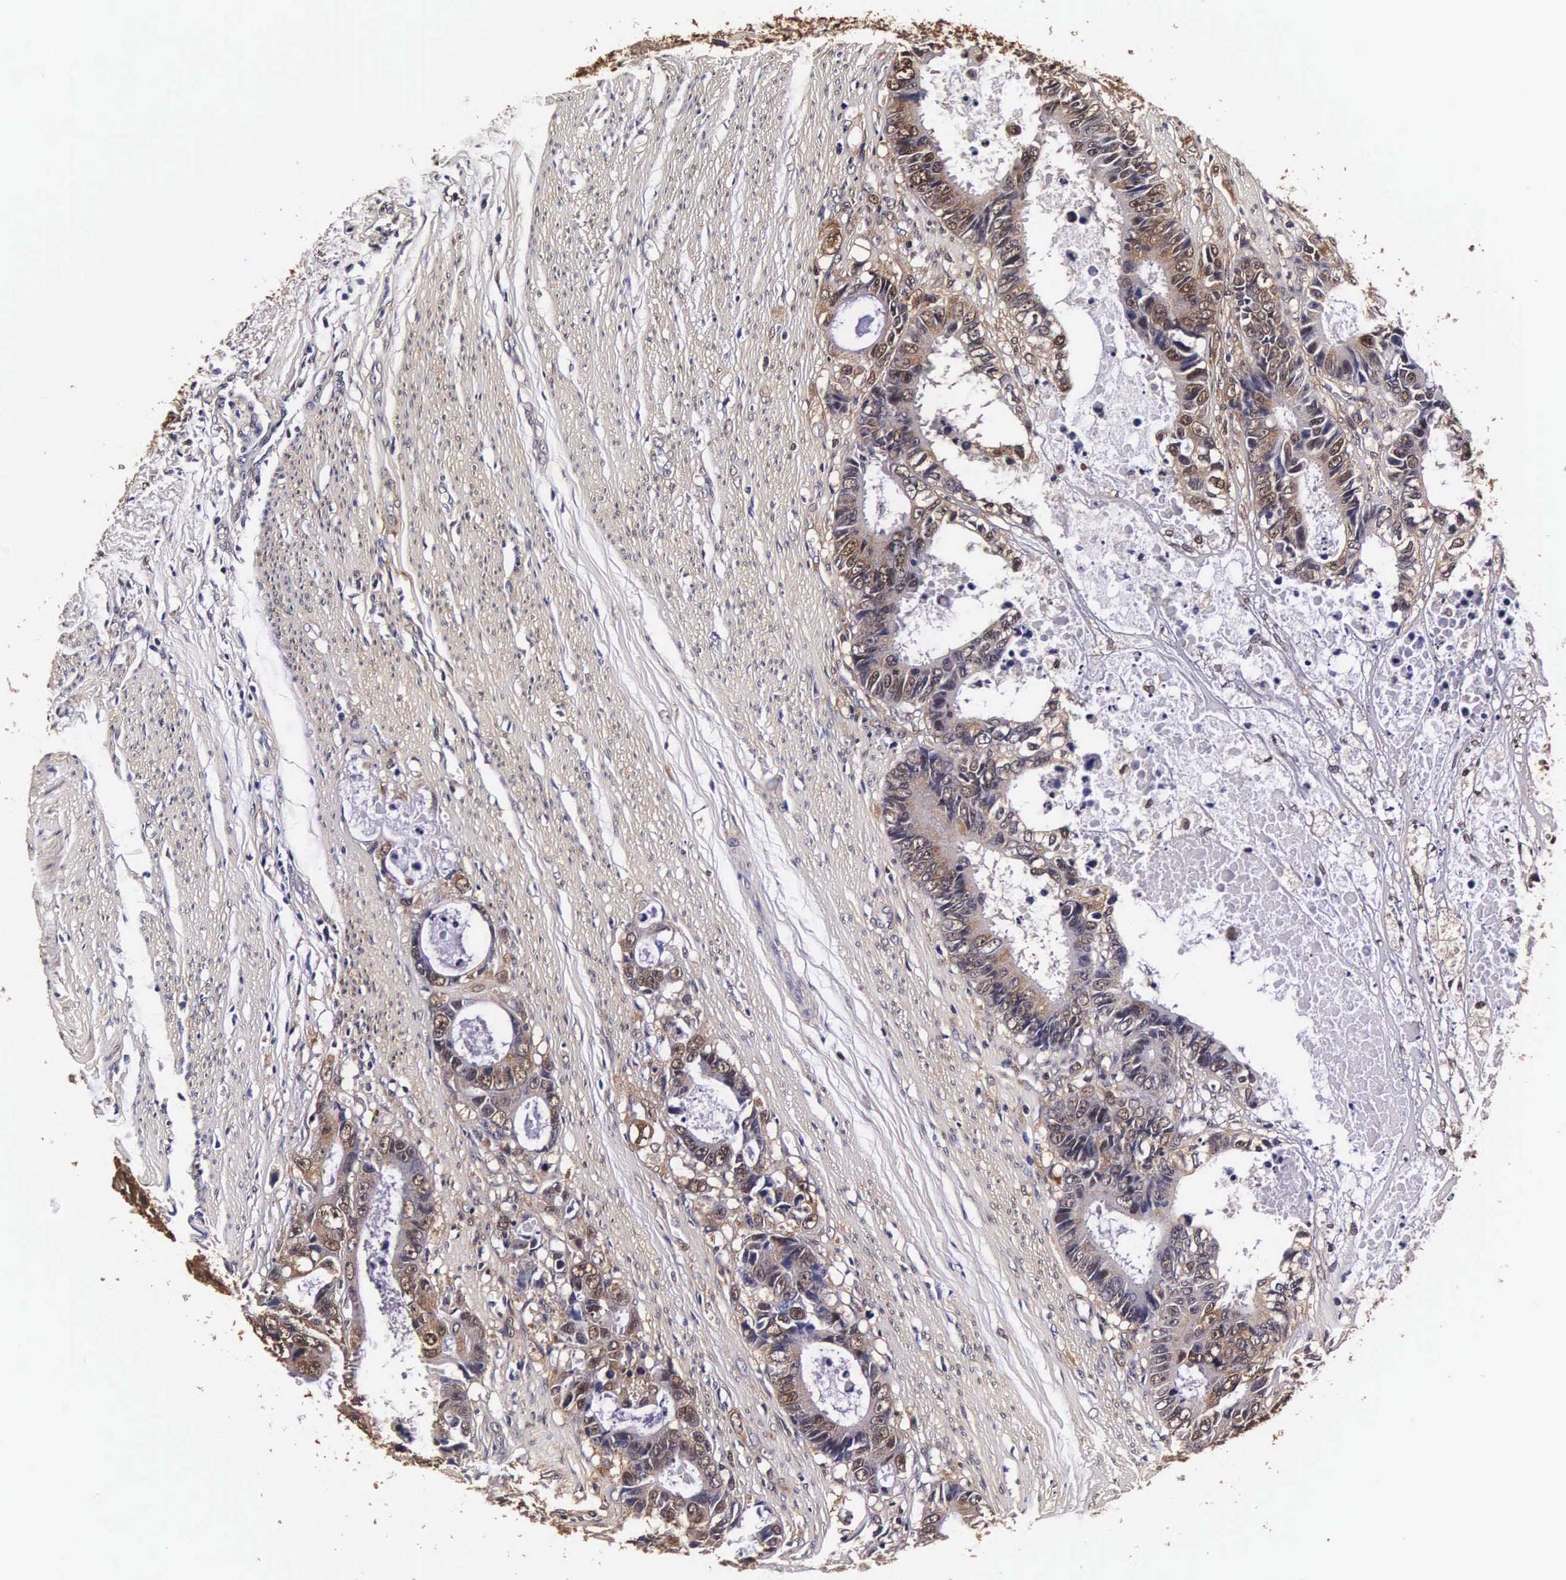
{"staining": {"intensity": "moderate", "quantity": "25%-75%", "location": "cytoplasmic/membranous"}, "tissue": "colorectal cancer", "cell_type": "Tumor cells", "image_type": "cancer", "snomed": [{"axis": "morphology", "description": "Adenocarcinoma, NOS"}, {"axis": "topography", "description": "Rectum"}], "caption": "The image reveals immunohistochemical staining of colorectal cancer. There is moderate cytoplasmic/membranous expression is identified in approximately 25%-75% of tumor cells.", "gene": "TECPR2", "patient": {"sex": "female", "age": 98}}